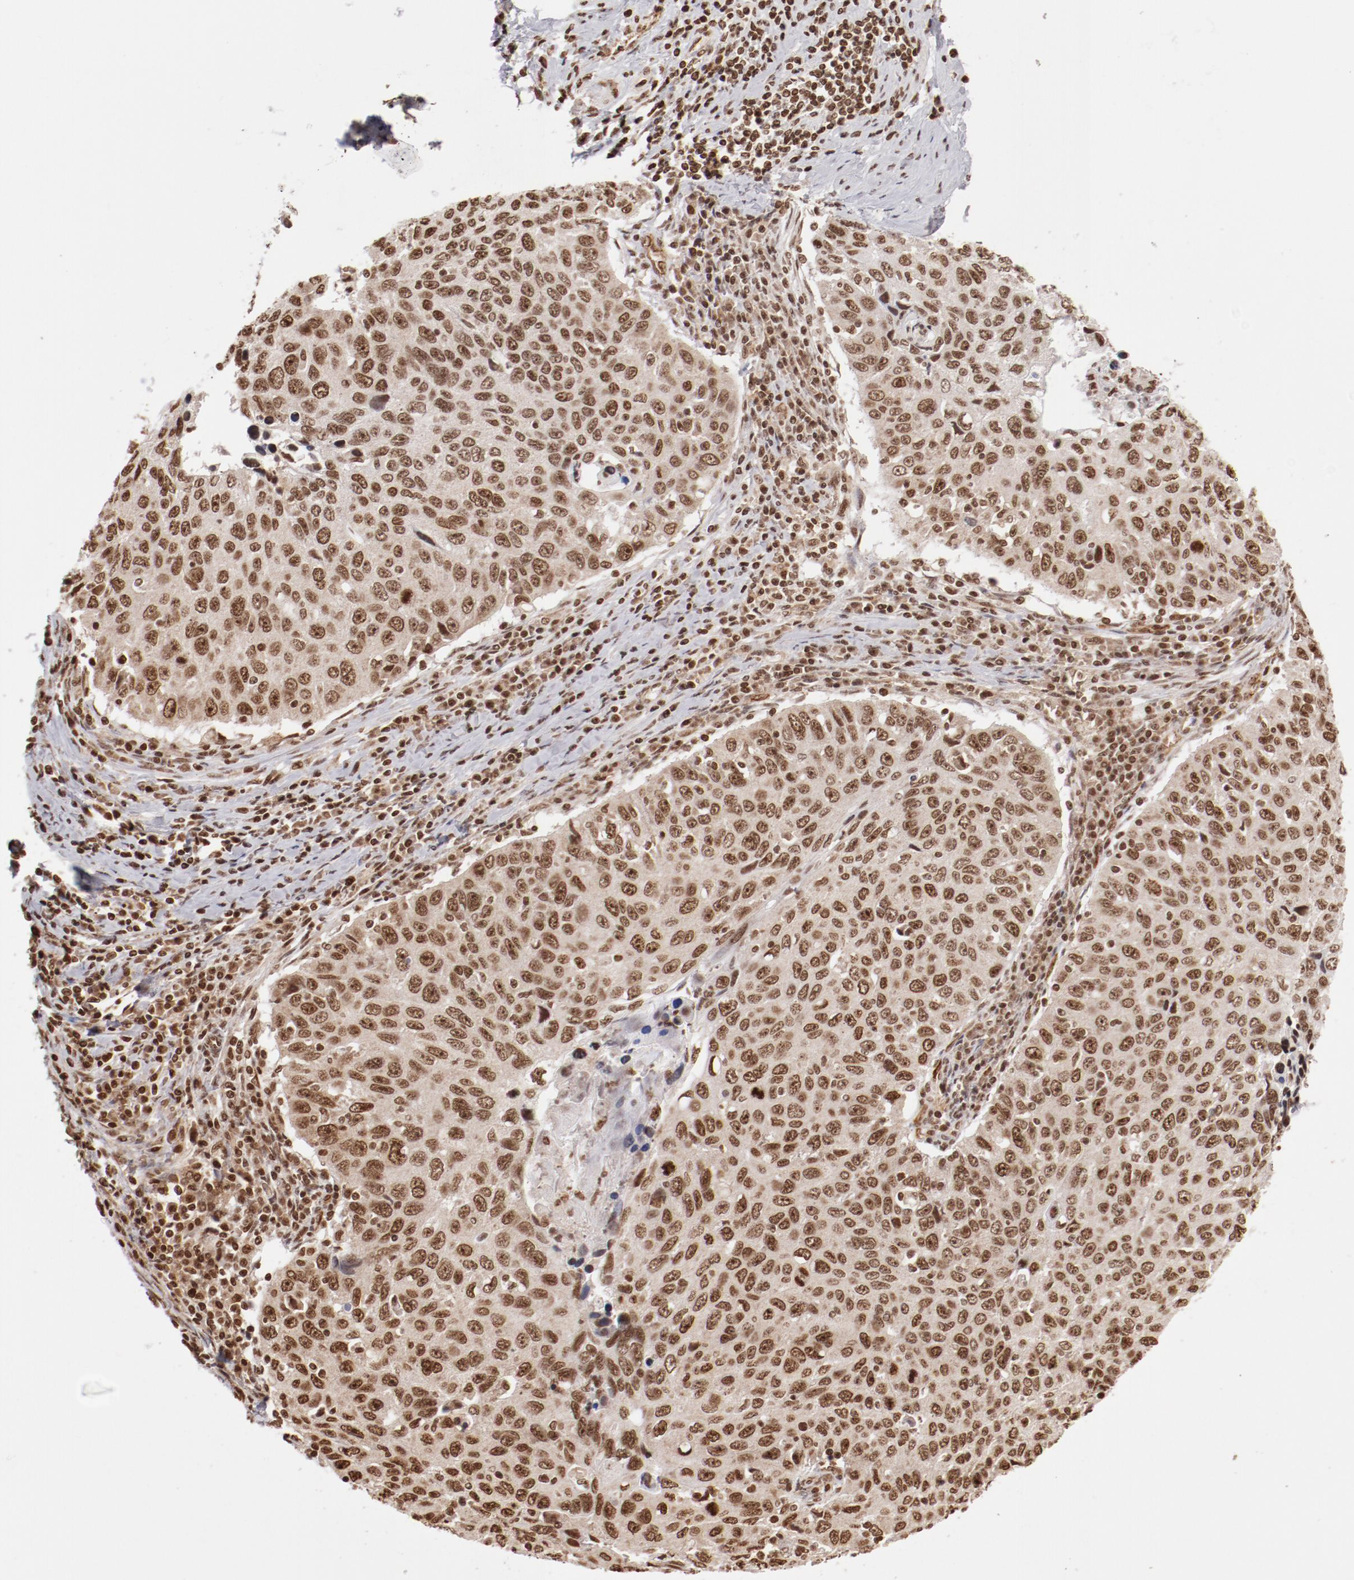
{"staining": {"intensity": "moderate", "quantity": ">75%", "location": "nuclear"}, "tissue": "cervical cancer", "cell_type": "Tumor cells", "image_type": "cancer", "snomed": [{"axis": "morphology", "description": "Squamous cell carcinoma, NOS"}, {"axis": "topography", "description": "Cervix"}], "caption": "Immunohistochemistry (IHC) of squamous cell carcinoma (cervical) demonstrates medium levels of moderate nuclear expression in approximately >75% of tumor cells. (brown staining indicates protein expression, while blue staining denotes nuclei).", "gene": "ABL2", "patient": {"sex": "female", "age": 53}}